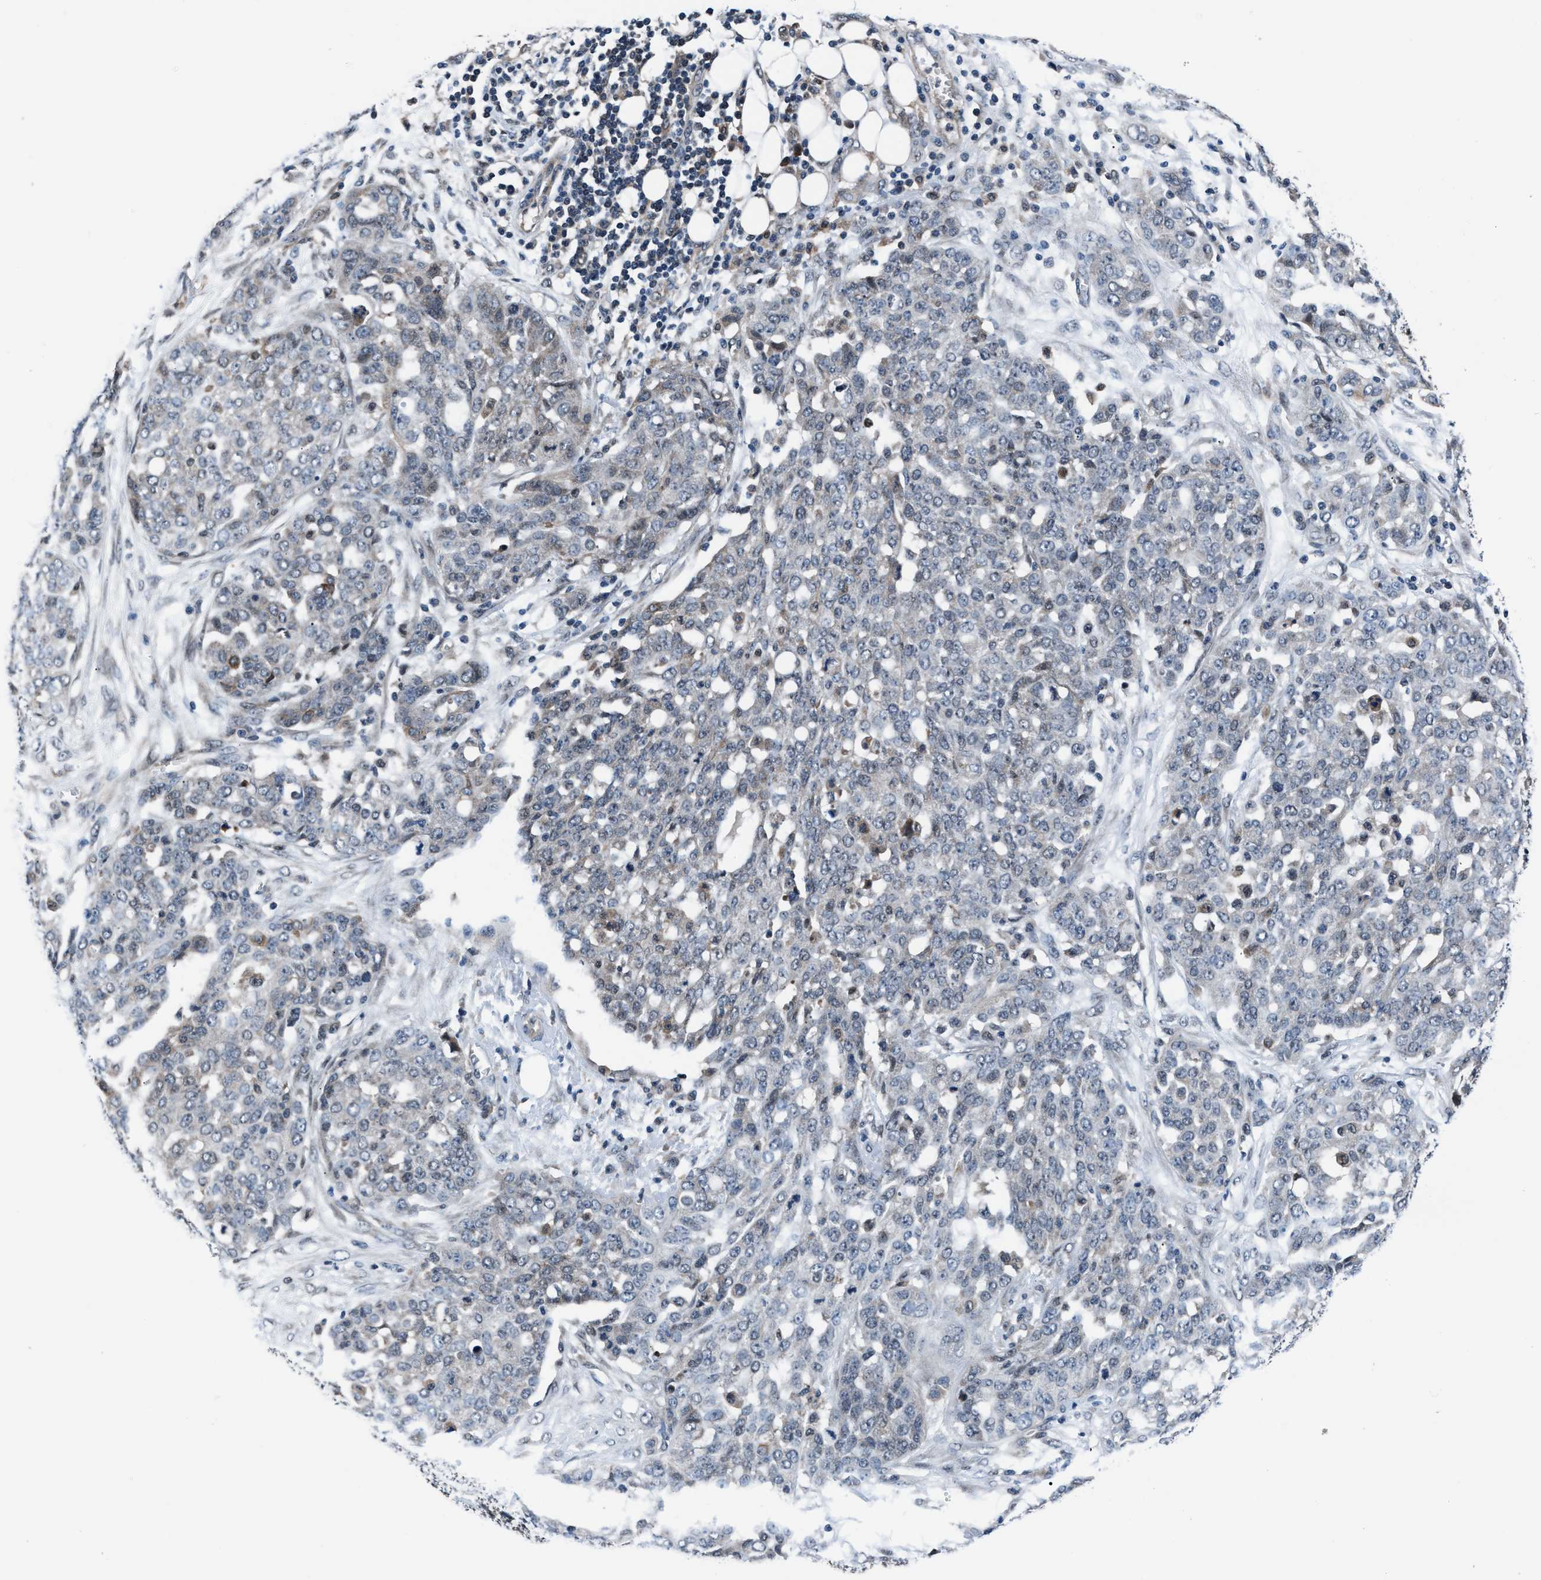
{"staining": {"intensity": "negative", "quantity": "none", "location": "none"}, "tissue": "ovarian cancer", "cell_type": "Tumor cells", "image_type": "cancer", "snomed": [{"axis": "morphology", "description": "Cystadenocarcinoma, serous, NOS"}, {"axis": "topography", "description": "Soft tissue"}, {"axis": "topography", "description": "Ovary"}], "caption": "High magnification brightfield microscopy of ovarian cancer (serous cystadenocarcinoma) stained with DAB (3,3'-diaminobenzidine) (brown) and counterstained with hematoxylin (blue): tumor cells show no significant staining. The staining was performed using DAB to visualize the protein expression in brown, while the nuclei were stained in blue with hematoxylin (Magnification: 20x).", "gene": "PRPSAP2", "patient": {"sex": "female", "age": 57}}